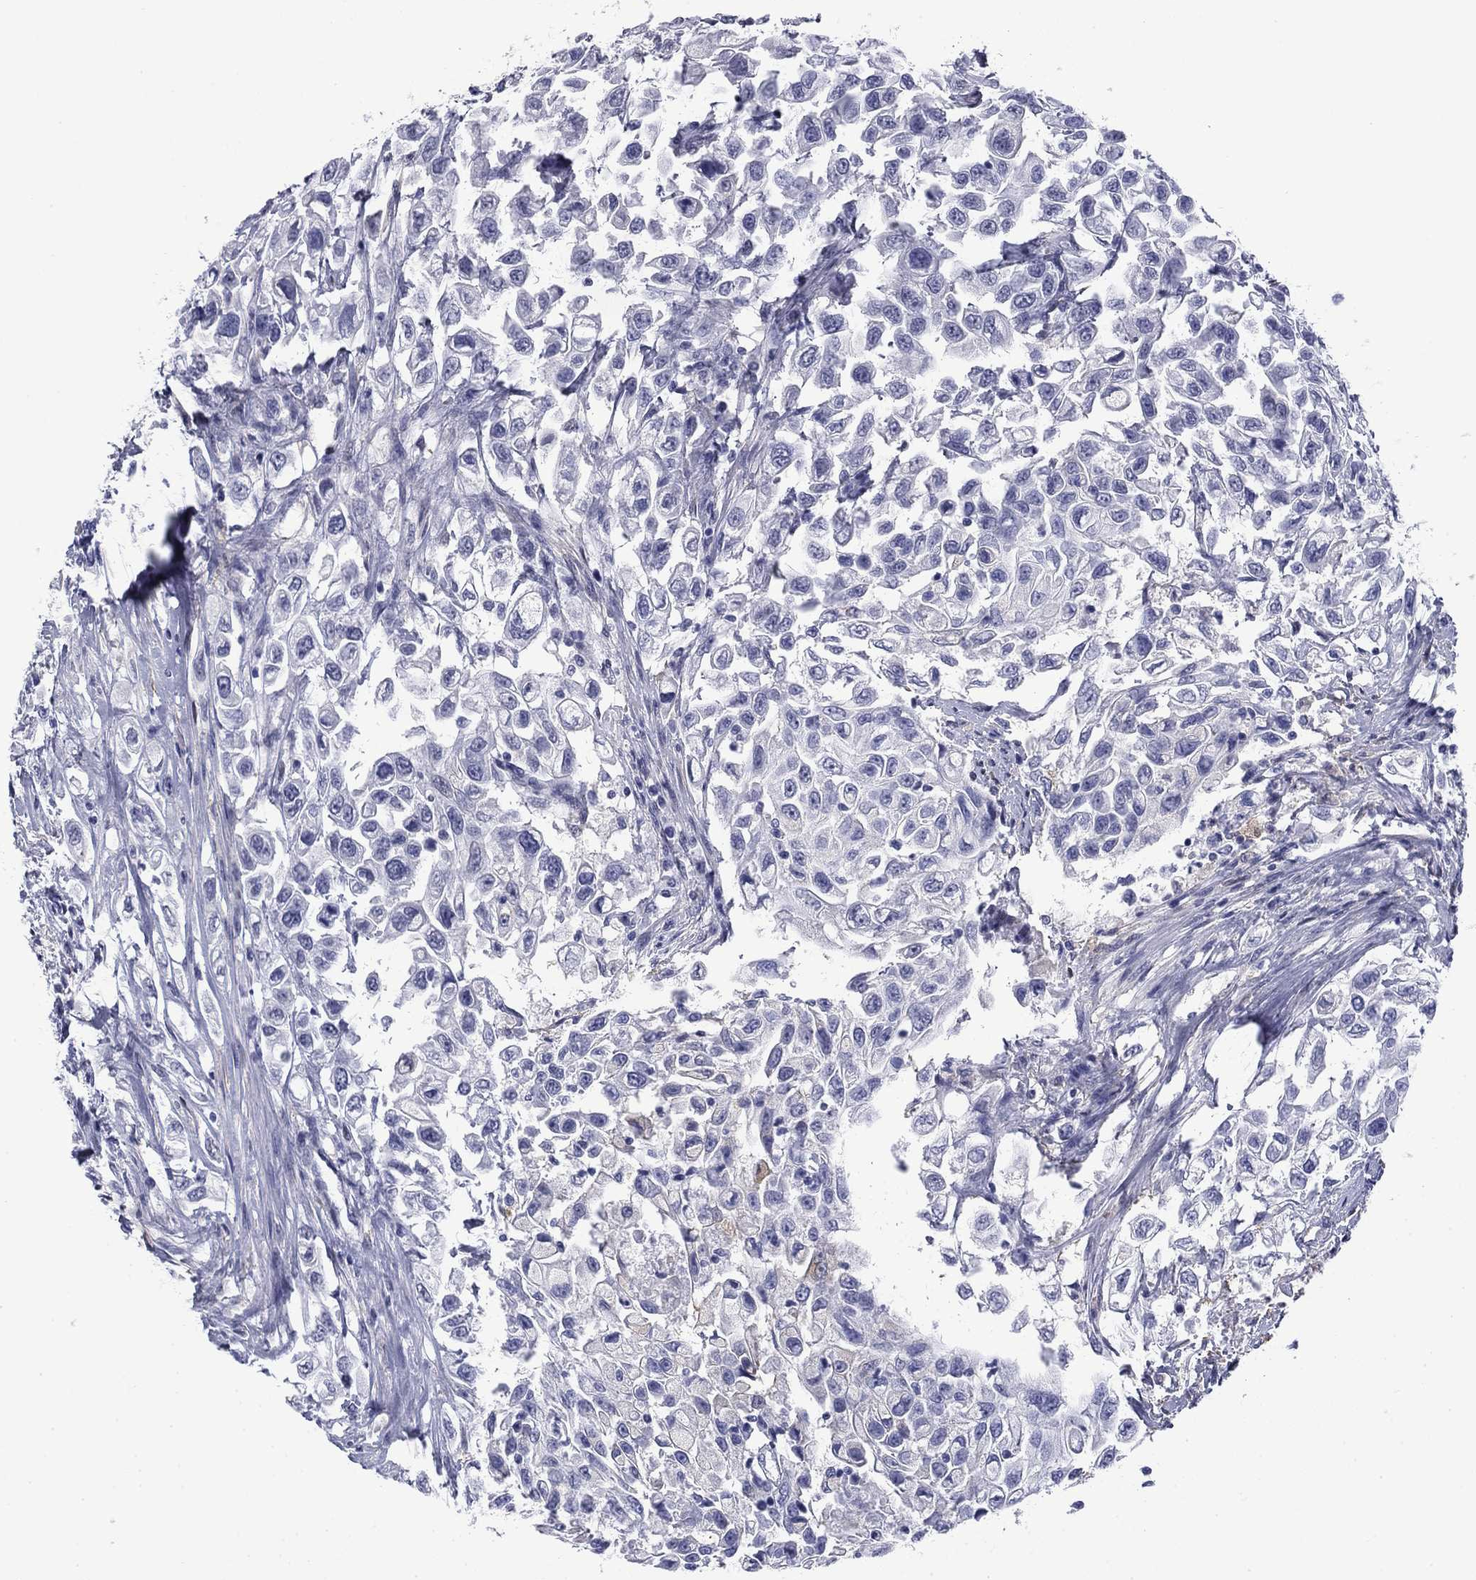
{"staining": {"intensity": "negative", "quantity": "none", "location": "none"}, "tissue": "urothelial cancer", "cell_type": "Tumor cells", "image_type": "cancer", "snomed": [{"axis": "morphology", "description": "Urothelial carcinoma, High grade"}, {"axis": "topography", "description": "Urinary bladder"}], "caption": "The micrograph reveals no staining of tumor cells in urothelial carcinoma (high-grade).", "gene": "BCL2L14", "patient": {"sex": "female", "age": 56}}